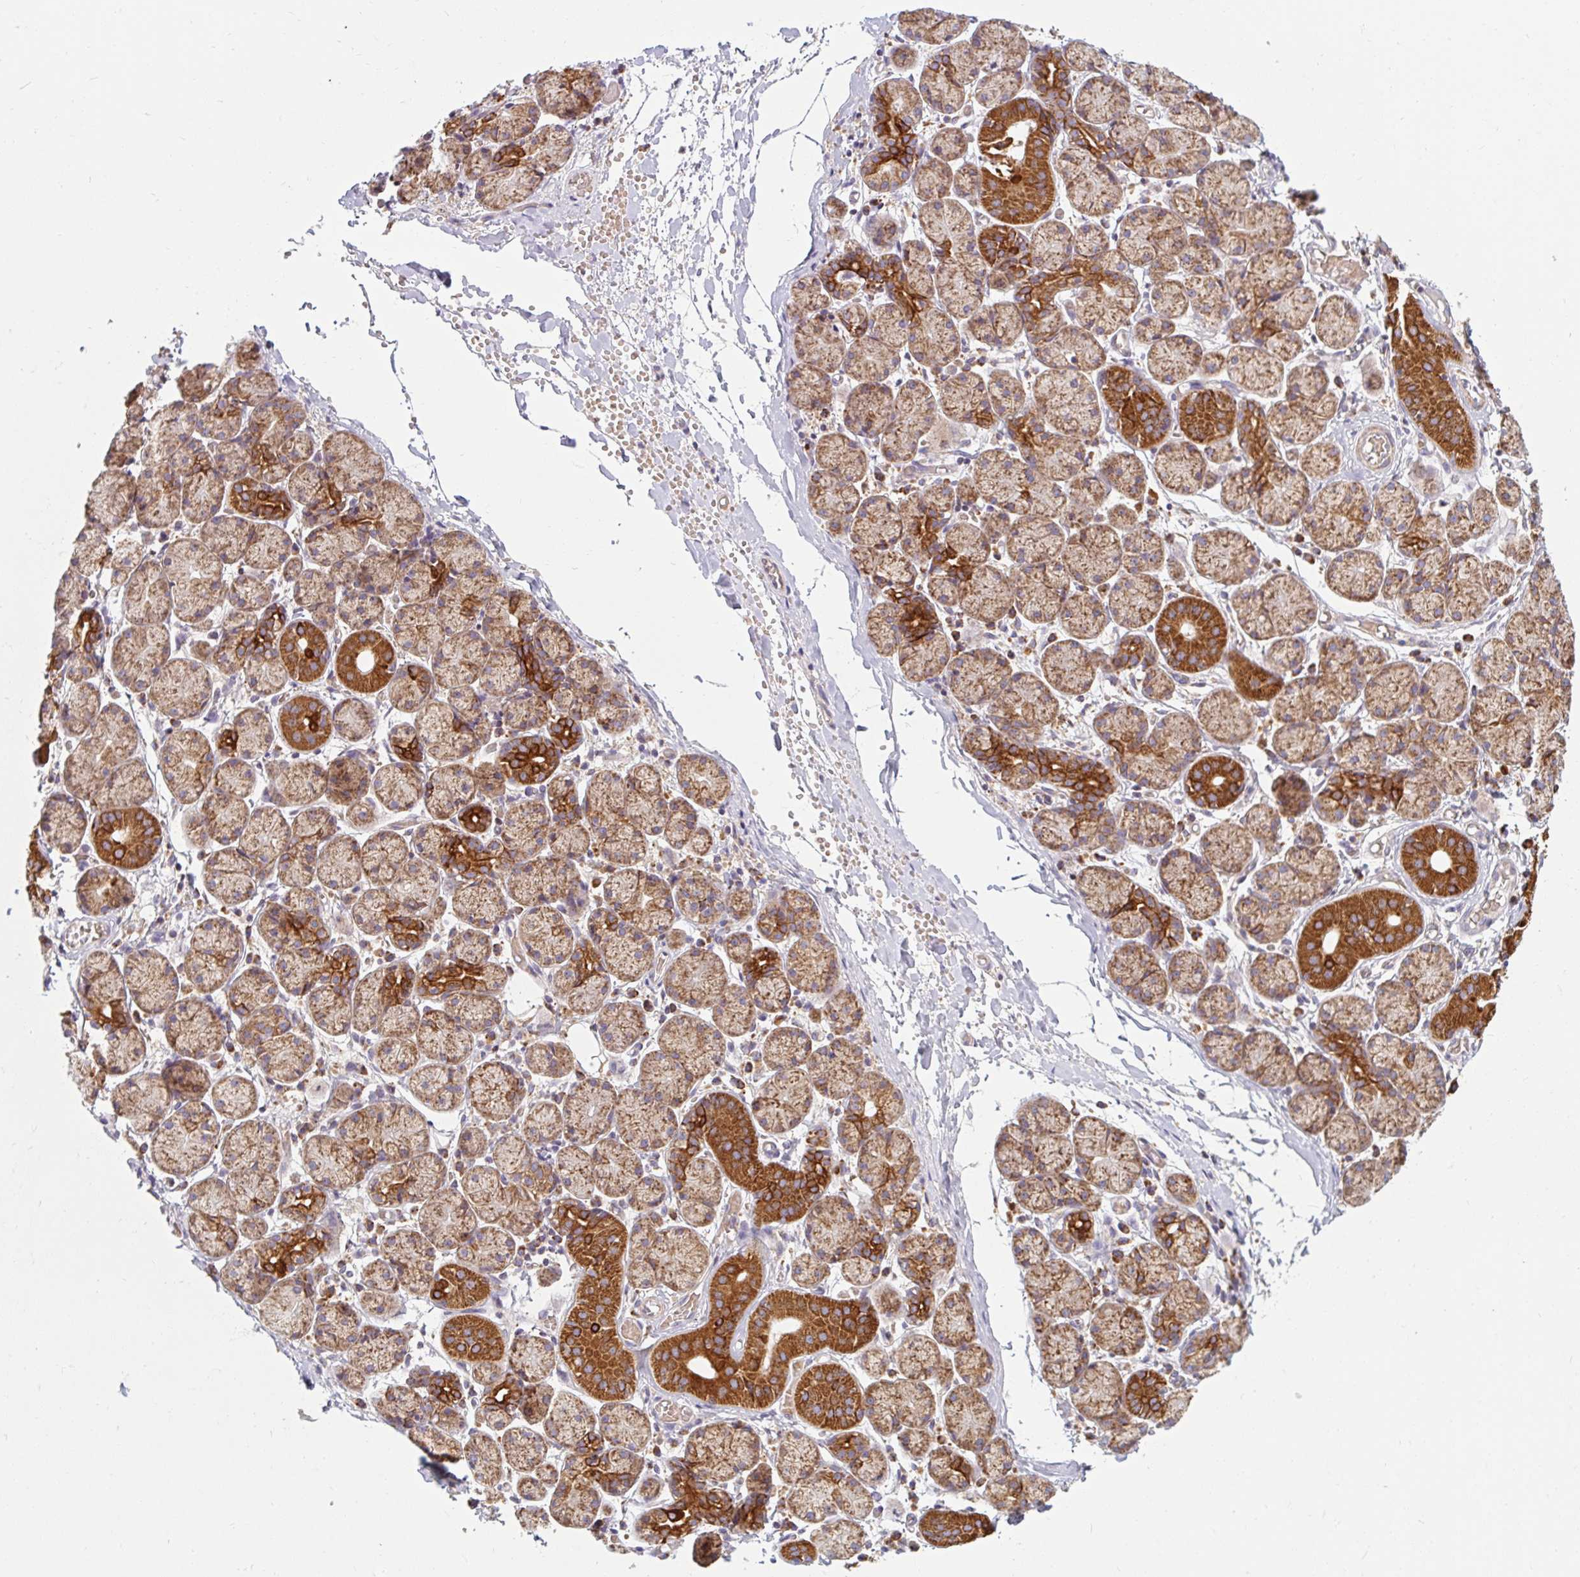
{"staining": {"intensity": "strong", "quantity": ">75%", "location": "cytoplasmic/membranous"}, "tissue": "salivary gland", "cell_type": "Glandular cells", "image_type": "normal", "snomed": [{"axis": "morphology", "description": "Normal tissue, NOS"}, {"axis": "topography", "description": "Salivary gland"}], "caption": "Strong cytoplasmic/membranous protein positivity is present in about >75% of glandular cells in salivary gland. The staining was performed using DAB to visualize the protein expression in brown, while the nuclei were stained in blue with hematoxylin (Magnification: 20x).", "gene": "SKP2", "patient": {"sex": "female", "age": 24}}